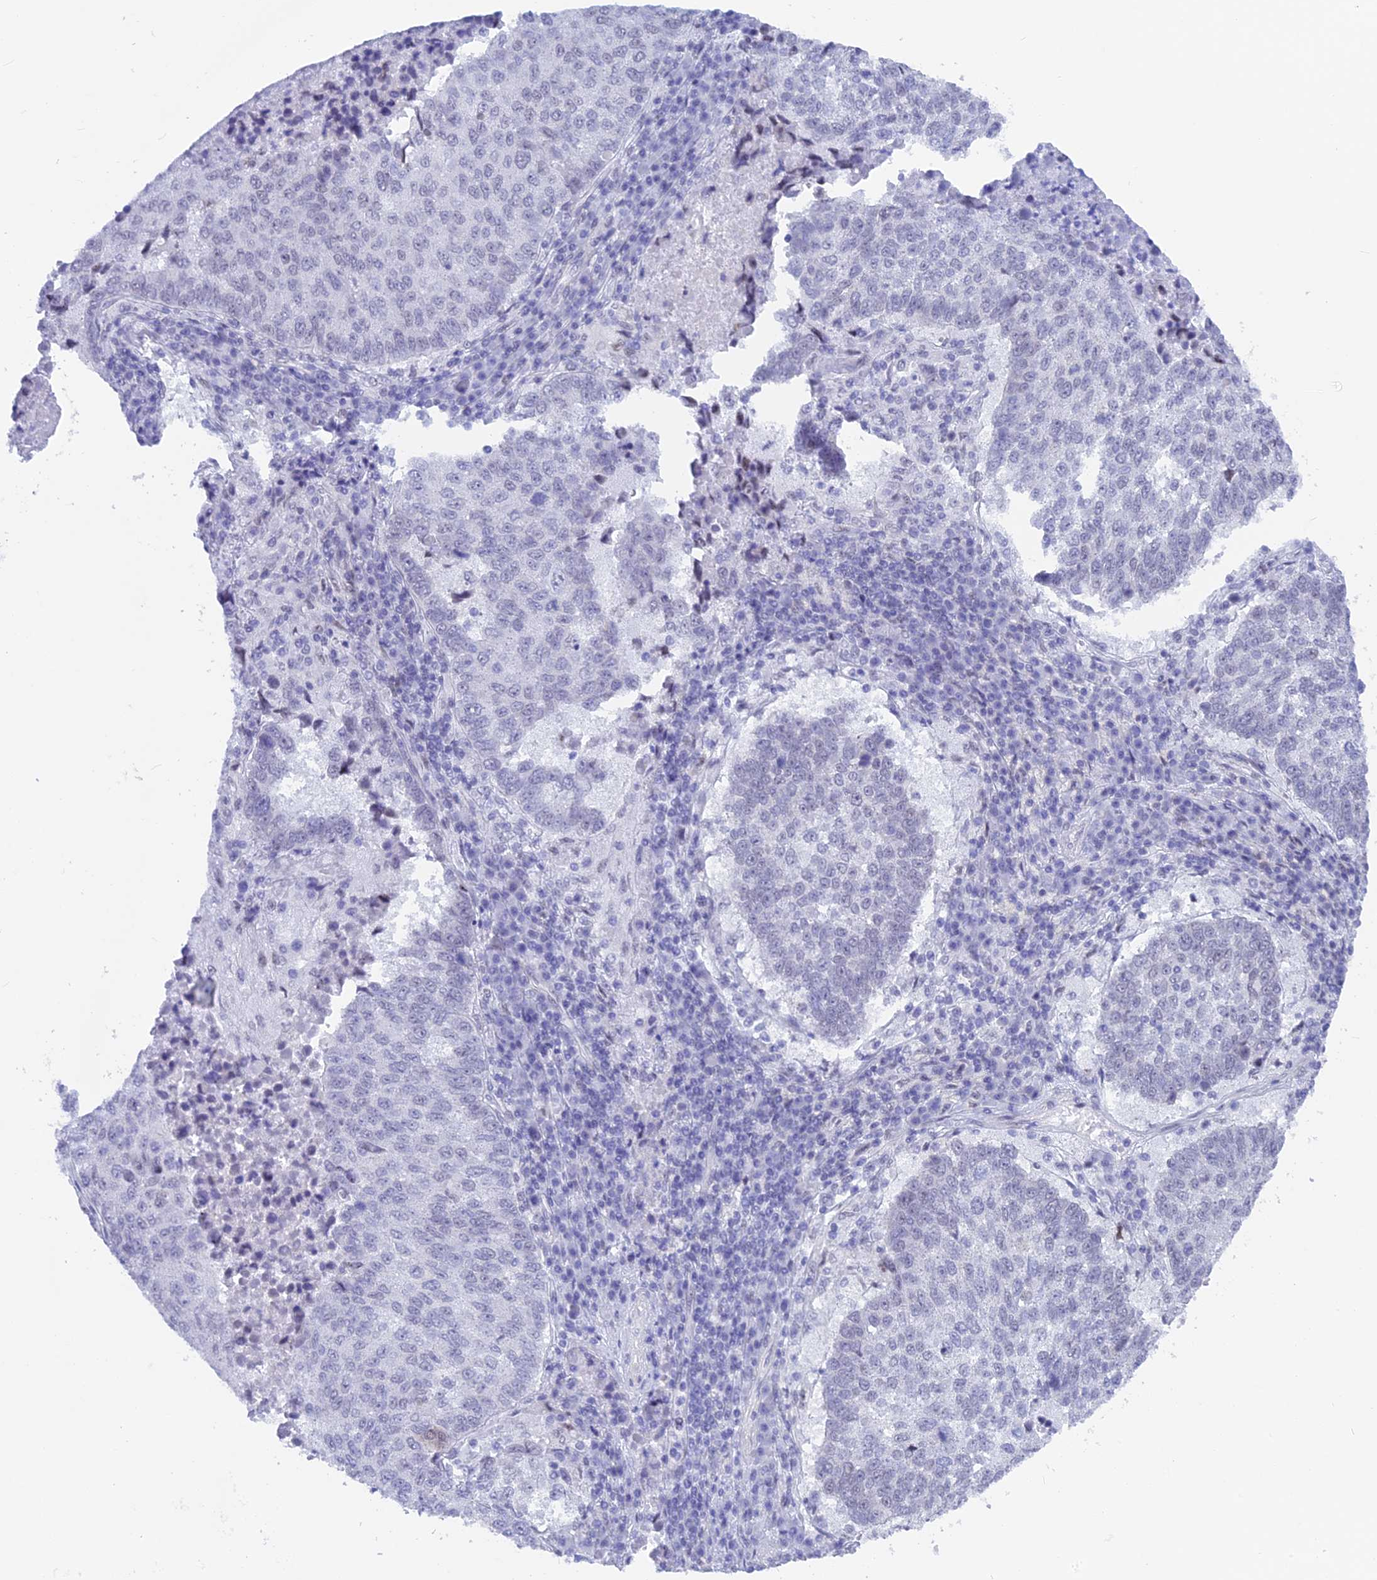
{"staining": {"intensity": "negative", "quantity": "none", "location": "none"}, "tissue": "lung cancer", "cell_type": "Tumor cells", "image_type": "cancer", "snomed": [{"axis": "morphology", "description": "Squamous cell carcinoma, NOS"}, {"axis": "topography", "description": "Lung"}], "caption": "An immunohistochemistry (IHC) image of squamous cell carcinoma (lung) is shown. There is no staining in tumor cells of squamous cell carcinoma (lung).", "gene": "SRSF5", "patient": {"sex": "male", "age": 73}}